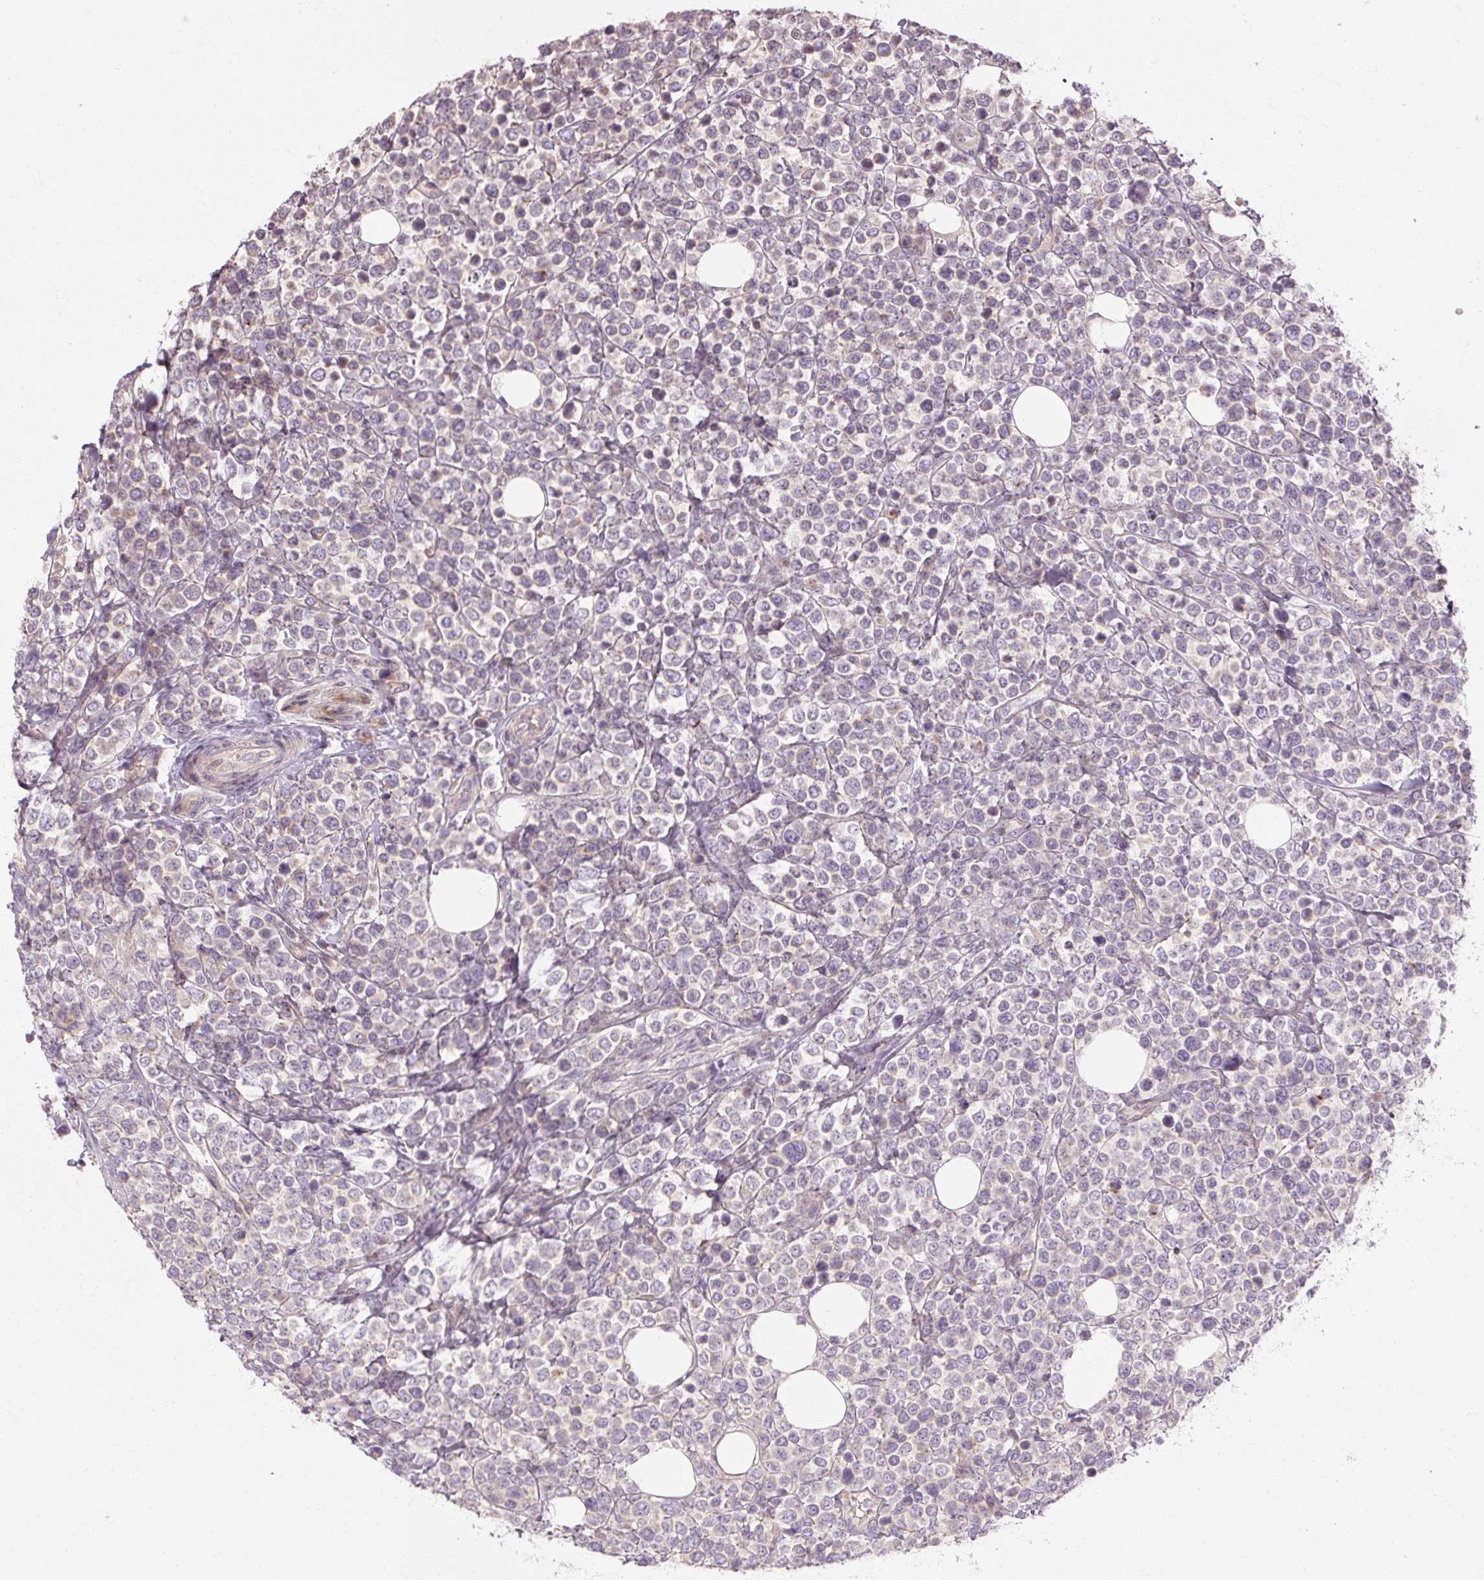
{"staining": {"intensity": "negative", "quantity": "none", "location": "none"}, "tissue": "lymphoma", "cell_type": "Tumor cells", "image_type": "cancer", "snomed": [{"axis": "morphology", "description": "Malignant lymphoma, non-Hodgkin's type, Low grade"}, {"axis": "topography", "description": "Lymph node"}], "caption": "This is an immunohistochemistry (IHC) image of lymphoma. There is no expression in tumor cells.", "gene": "RB1CC1", "patient": {"sex": "male", "age": 60}}